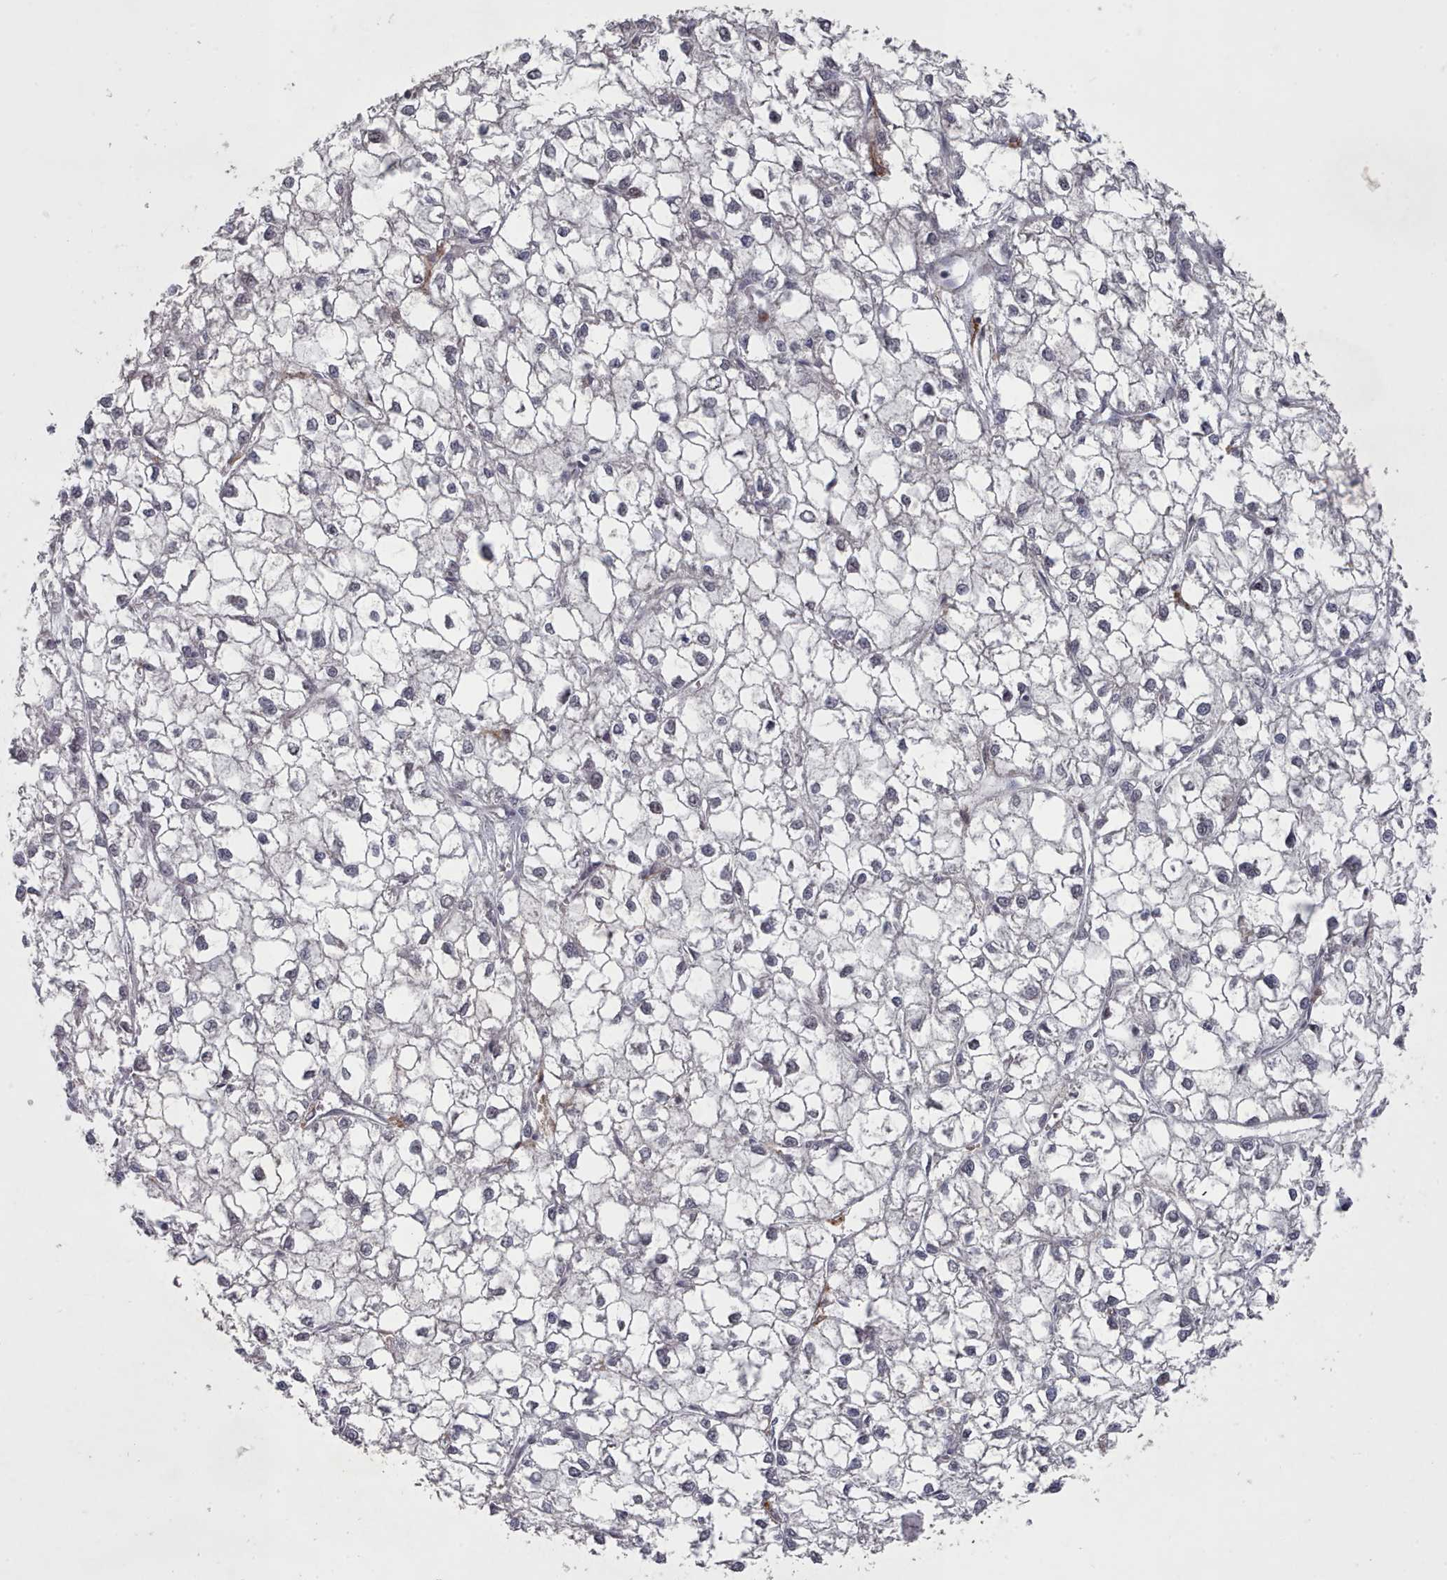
{"staining": {"intensity": "negative", "quantity": "none", "location": "none"}, "tissue": "liver cancer", "cell_type": "Tumor cells", "image_type": "cancer", "snomed": [{"axis": "morphology", "description": "Carcinoma, Hepatocellular, NOS"}, {"axis": "topography", "description": "Liver"}], "caption": "DAB immunohistochemical staining of human liver hepatocellular carcinoma displays no significant expression in tumor cells.", "gene": "COL8A2", "patient": {"sex": "female", "age": 43}}